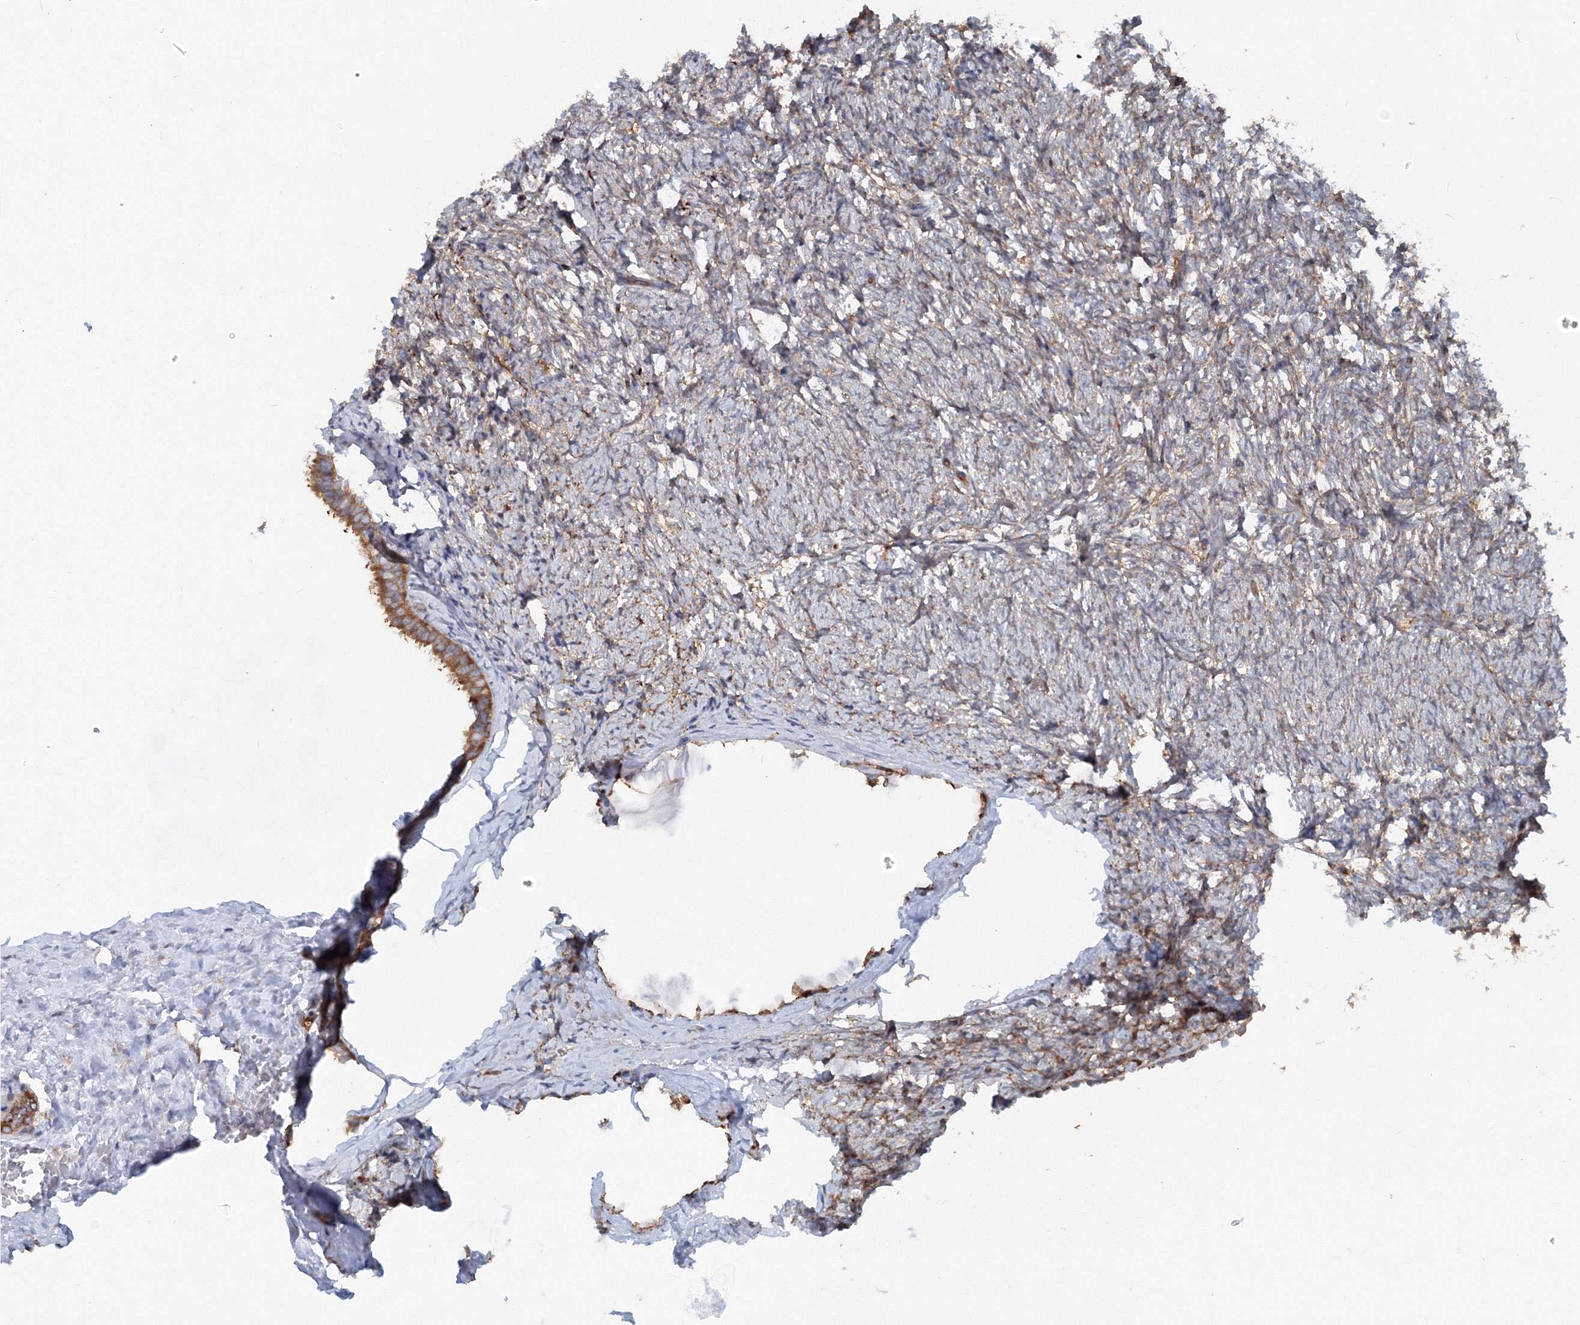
{"staining": {"intensity": "weak", "quantity": "25%-75%", "location": "cytoplasmic/membranous"}, "tissue": "ovary", "cell_type": "Ovarian stroma cells", "image_type": "normal", "snomed": [{"axis": "morphology", "description": "Normal tissue, NOS"}, {"axis": "topography", "description": "Ovary"}], "caption": "Immunohistochemistry (IHC) (DAB) staining of unremarkable human ovary displays weak cytoplasmic/membranous protein staining in approximately 25%-75% of ovarian stroma cells.", "gene": "EXOC1", "patient": {"sex": "female", "age": 60}}